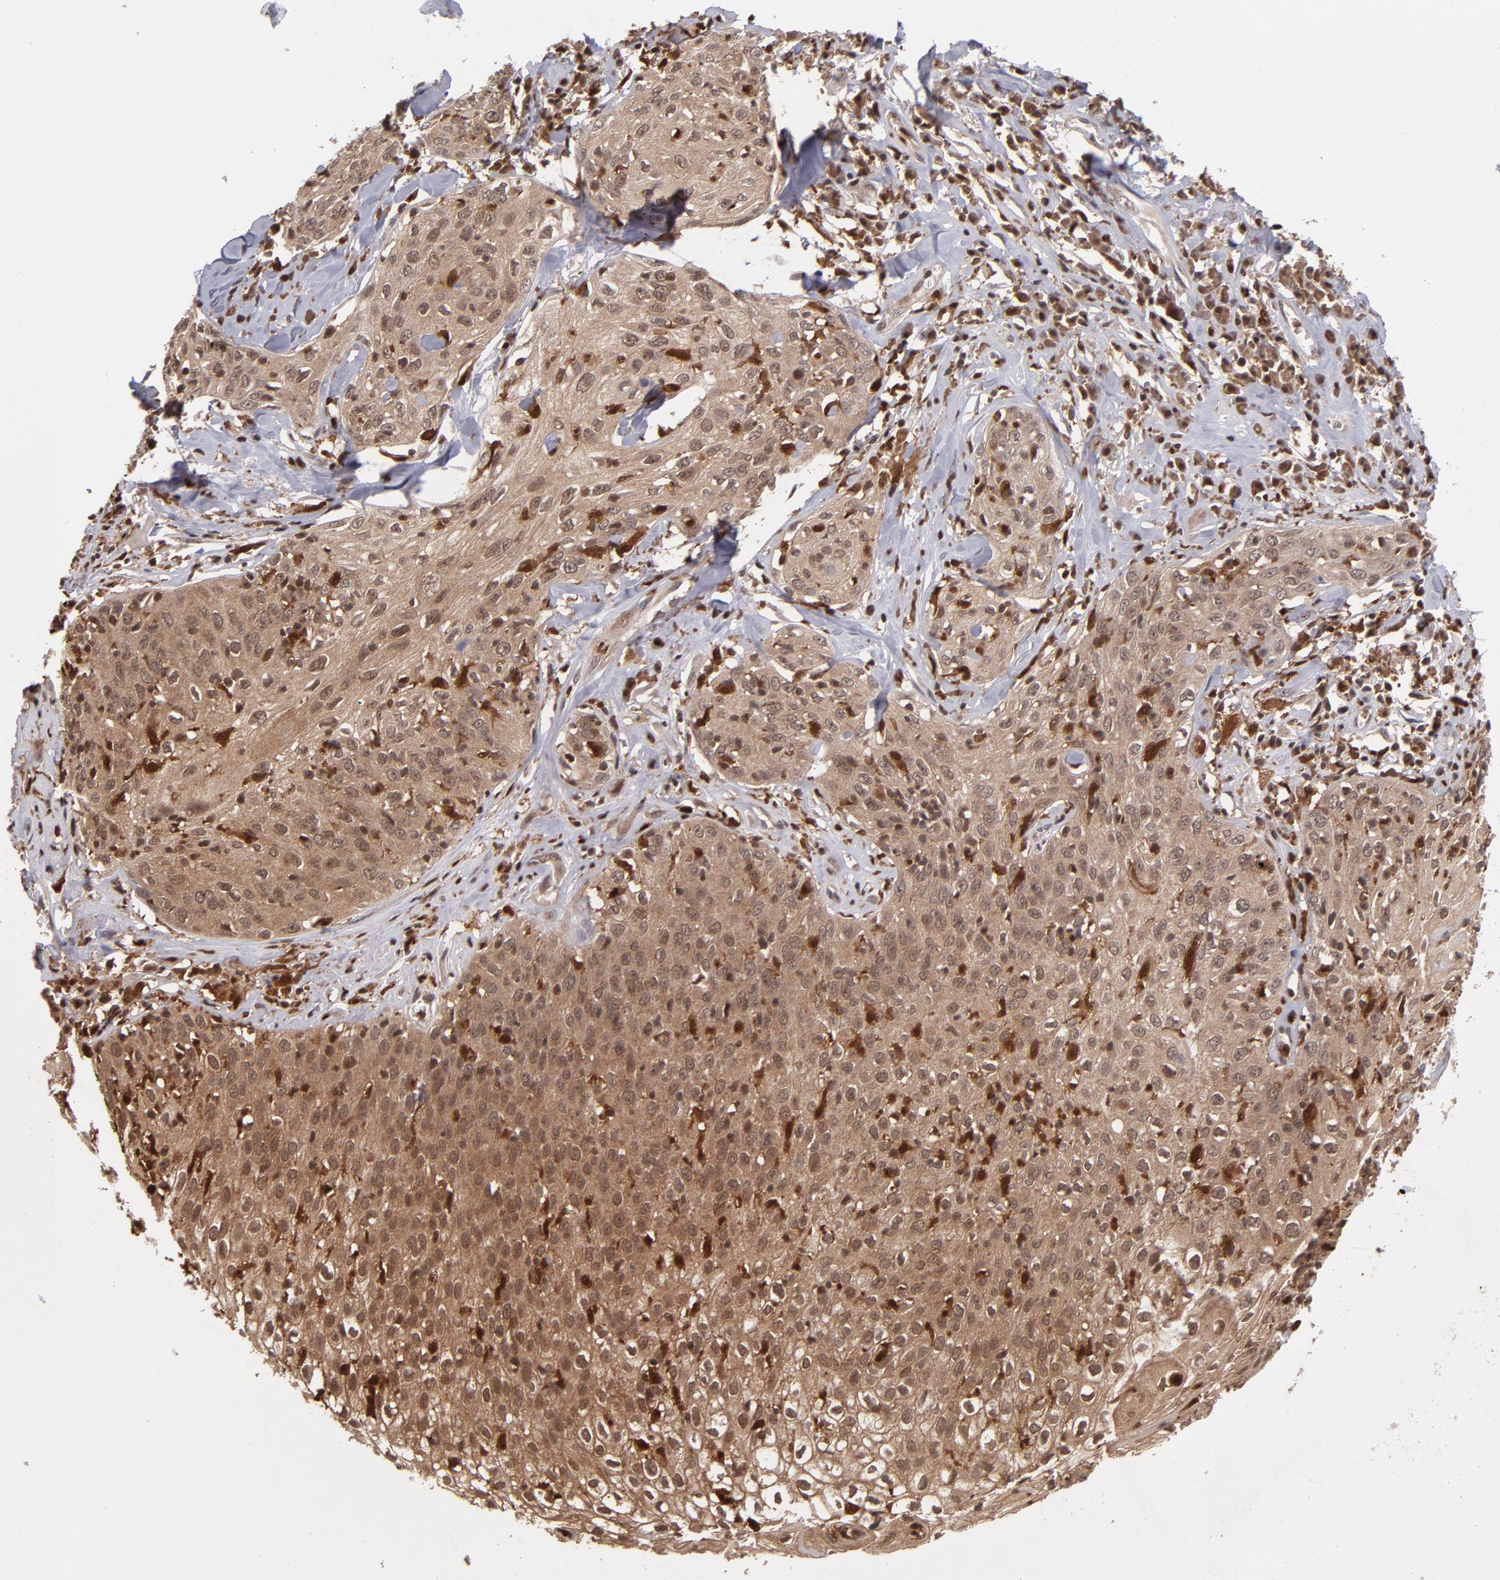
{"staining": {"intensity": "moderate", "quantity": ">75%", "location": "cytoplasmic/membranous,nuclear"}, "tissue": "skin cancer", "cell_type": "Tumor cells", "image_type": "cancer", "snomed": [{"axis": "morphology", "description": "Squamous cell carcinoma, NOS"}, {"axis": "topography", "description": "Skin"}], "caption": "Moderate cytoplasmic/membranous and nuclear protein positivity is present in approximately >75% of tumor cells in skin cancer (squamous cell carcinoma). (Stains: DAB in brown, nuclei in blue, Microscopy: brightfield microscopy at high magnification).", "gene": "GRB2", "patient": {"sex": "male", "age": 65}}